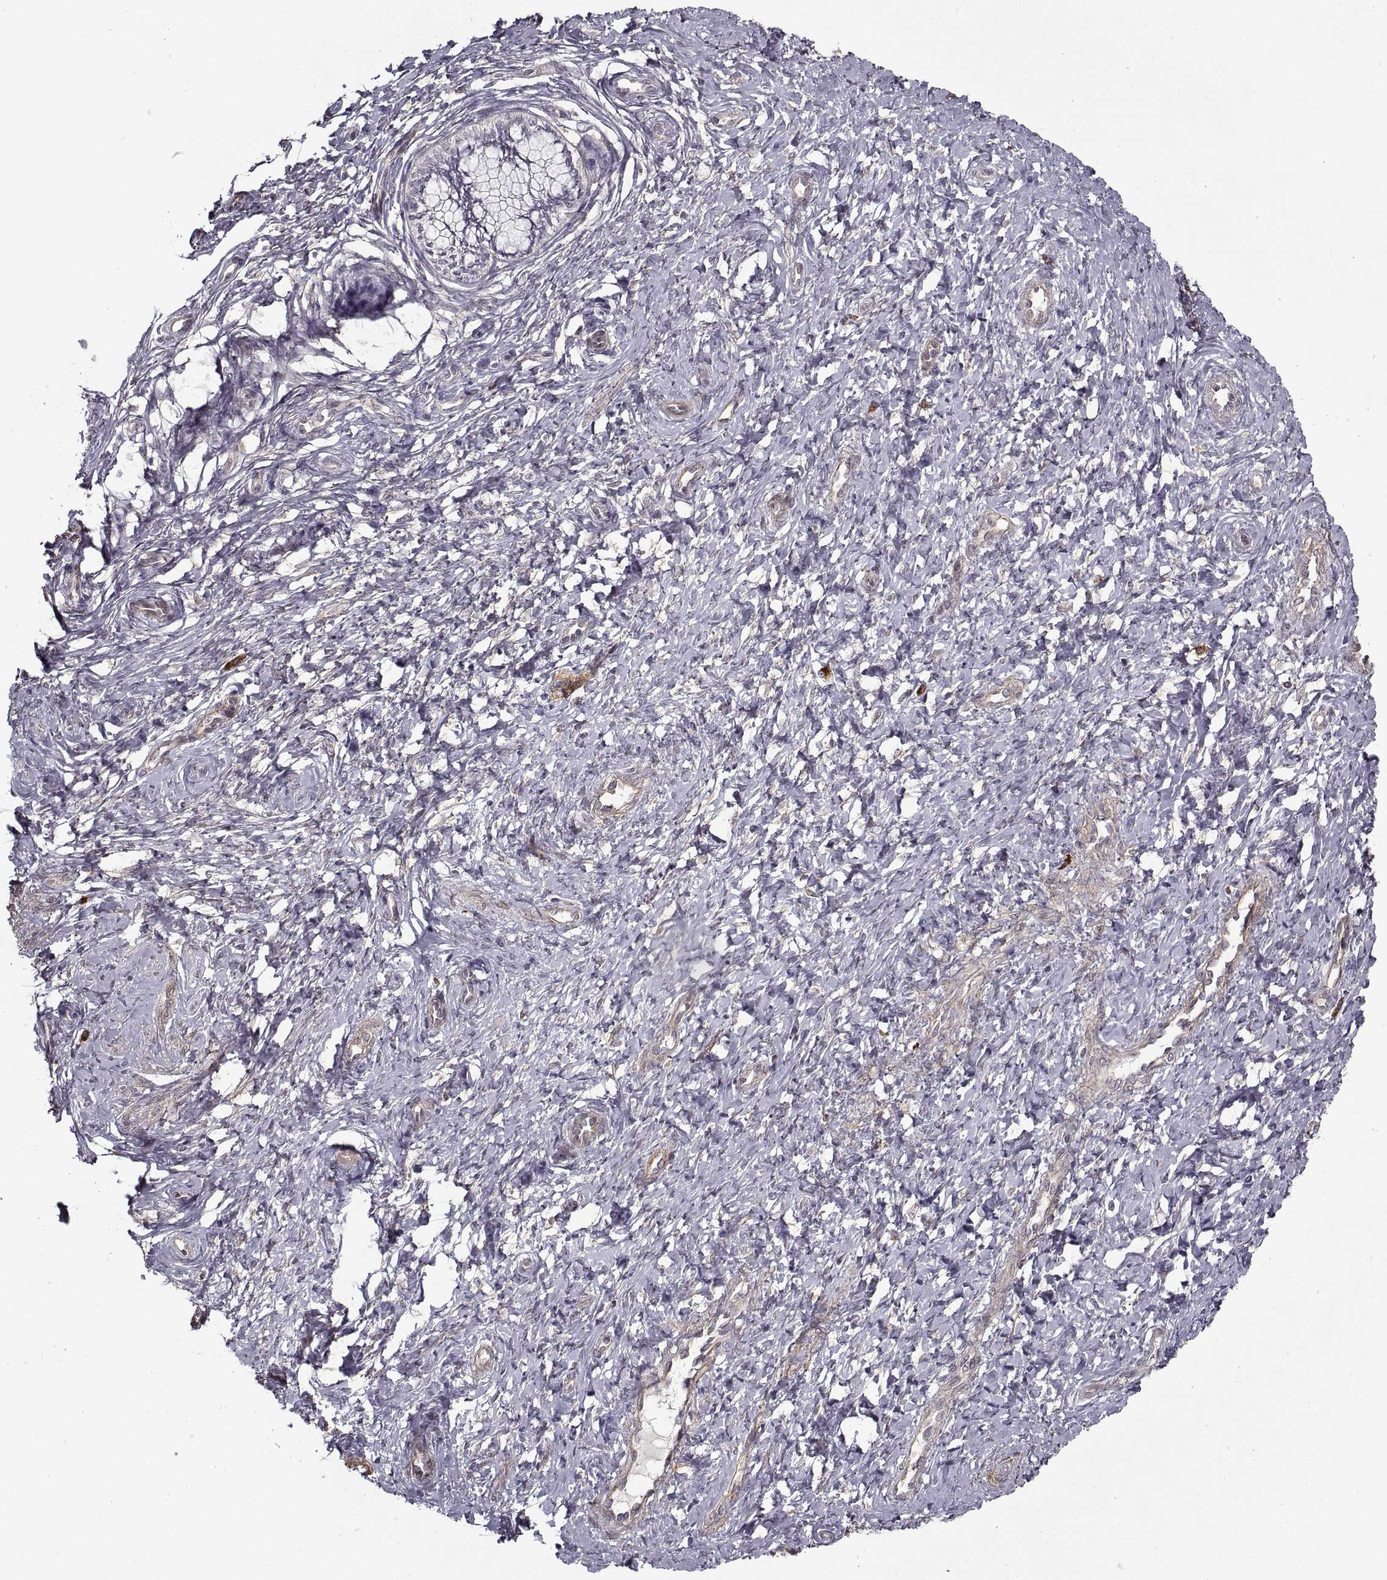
{"staining": {"intensity": "negative", "quantity": "none", "location": "none"}, "tissue": "cervix", "cell_type": "Glandular cells", "image_type": "normal", "snomed": [{"axis": "morphology", "description": "Normal tissue, NOS"}, {"axis": "topography", "description": "Cervix"}], "caption": "Immunohistochemical staining of normal cervix displays no significant staining in glandular cells.", "gene": "LAMB2", "patient": {"sex": "female", "age": 37}}